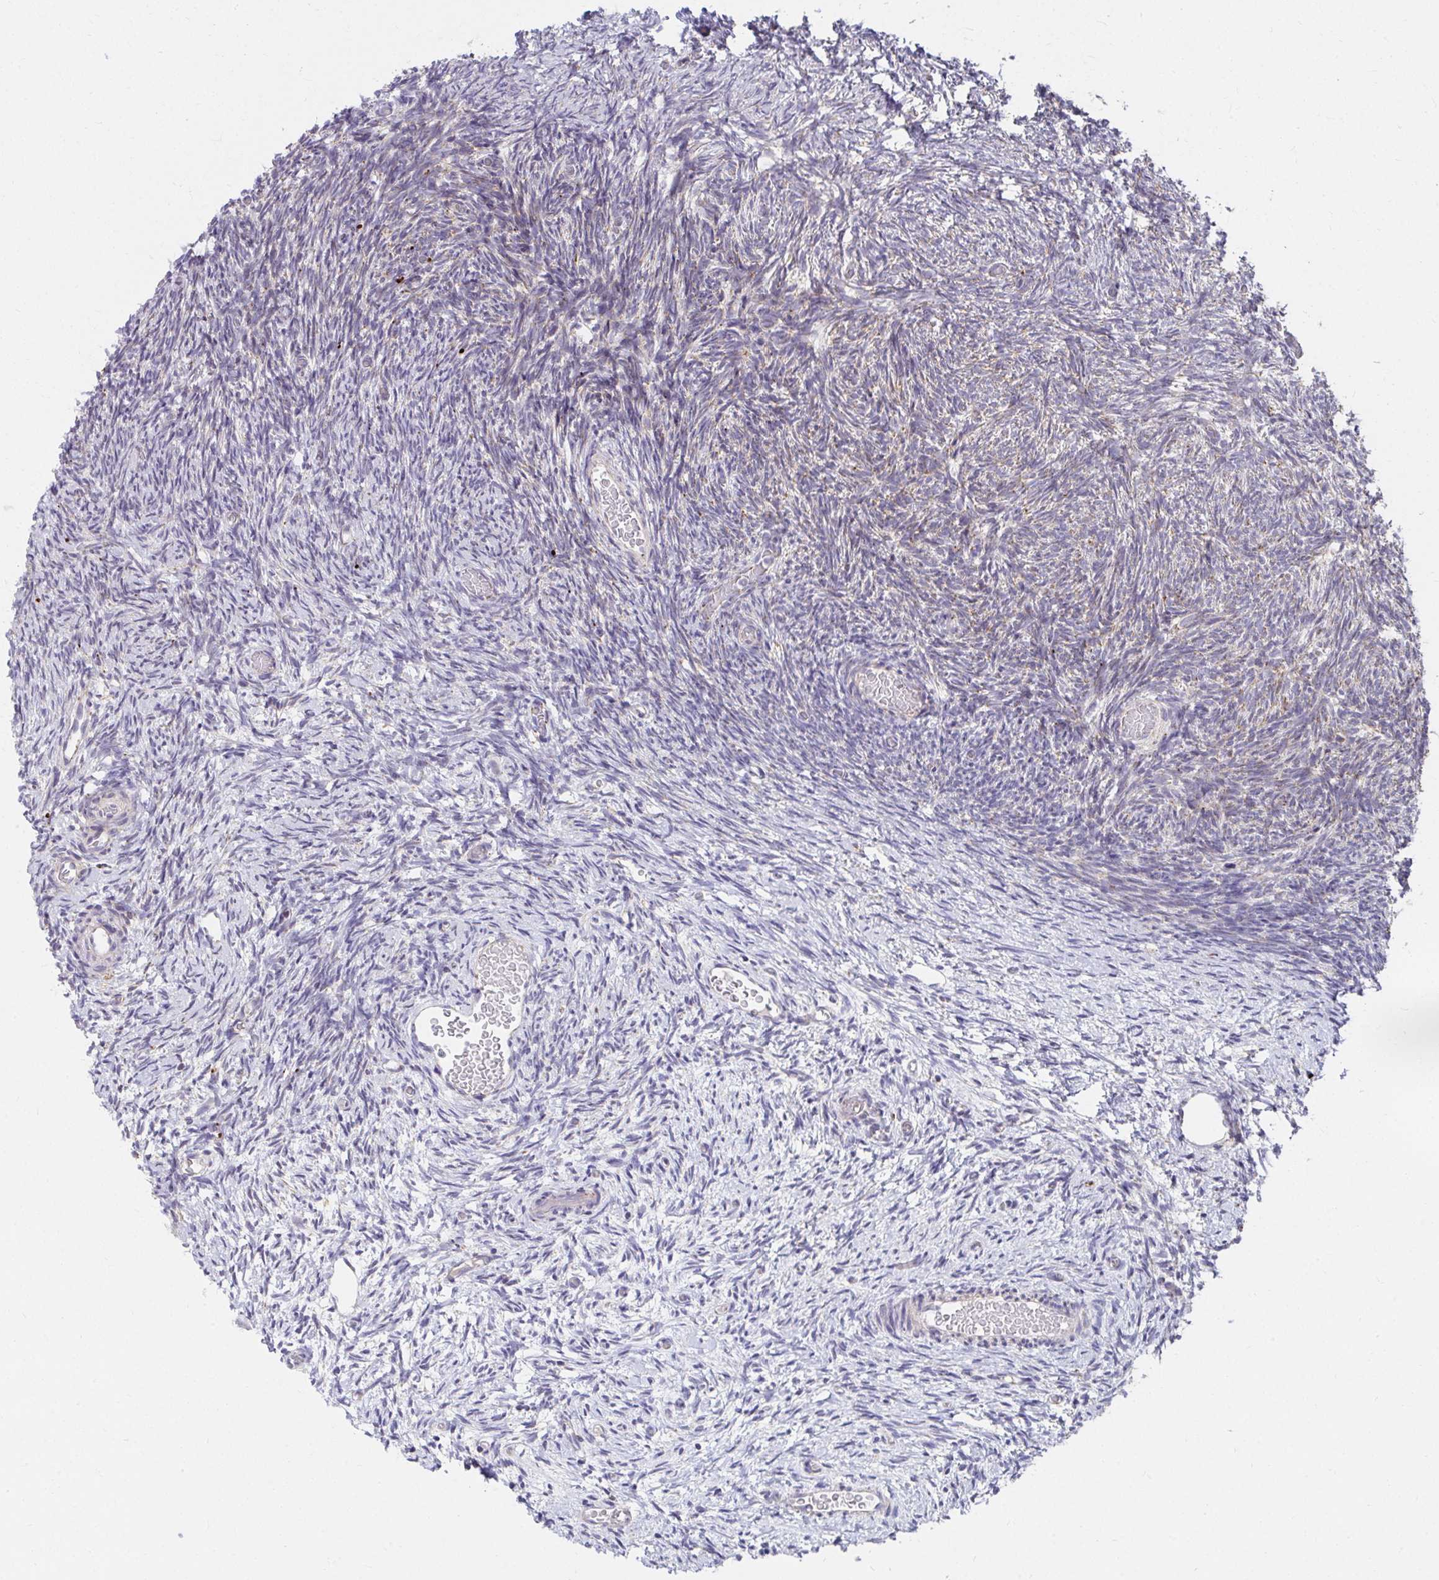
{"staining": {"intensity": "negative", "quantity": "none", "location": "none"}, "tissue": "ovary", "cell_type": "Ovarian stroma cells", "image_type": "normal", "snomed": [{"axis": "morphology", "description": "Normal tissue, NOS"}, {"axis": "topography", "description": "Ovary"}], "caption": "Micrograph shows no protein staining in ovarian stroma cells of normal ovary. (DAB (3,3'-diaminobenzidine) immunohistochemistry (IHC) visualized using brightfield microscopy, high magnification).", "gene": "EXOC5", "patient": {"sex": "female", "age": 39}}